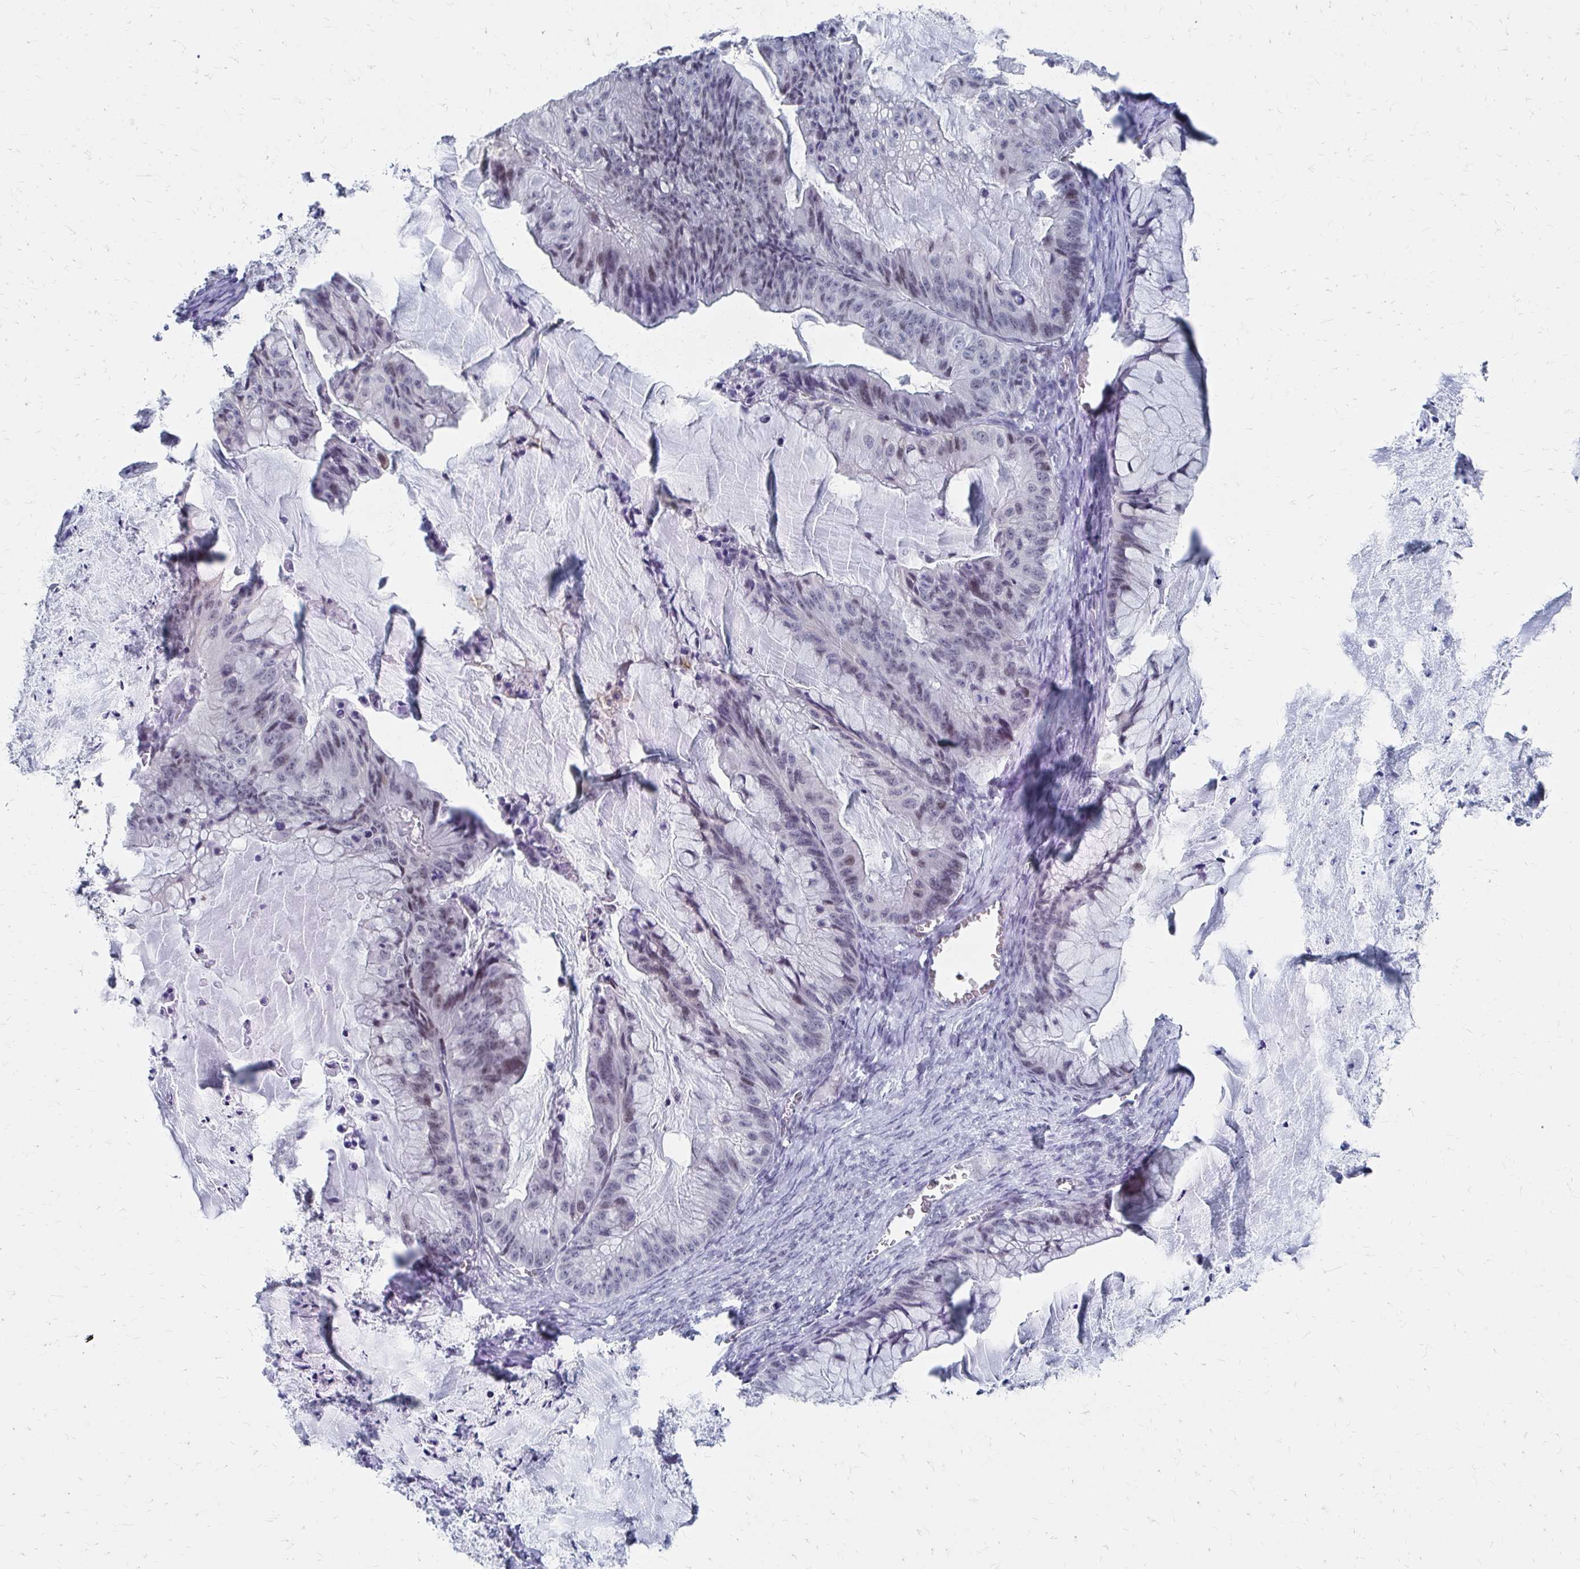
{"staining": {"intensity": "weak", "quantity": "<25%", "location": "nuclear"}, "tissue": "ovarian cancer", "cell_type": "Tumor cells", "image_type": "cancer", "snomed": [{"axis": "morphology", "description": "Cystadenocarcinoma, mucinous, NOS"}, {"axis": "topography", "description": "Ovary"}], "caption": "This is an IHC photomicrograph of ovarian cancer (mucinous cystadenocarcinoma). There is no expression in tumor cells.", "gene": "CDIN1", "patient": {"sex": "female", "age": 72}}